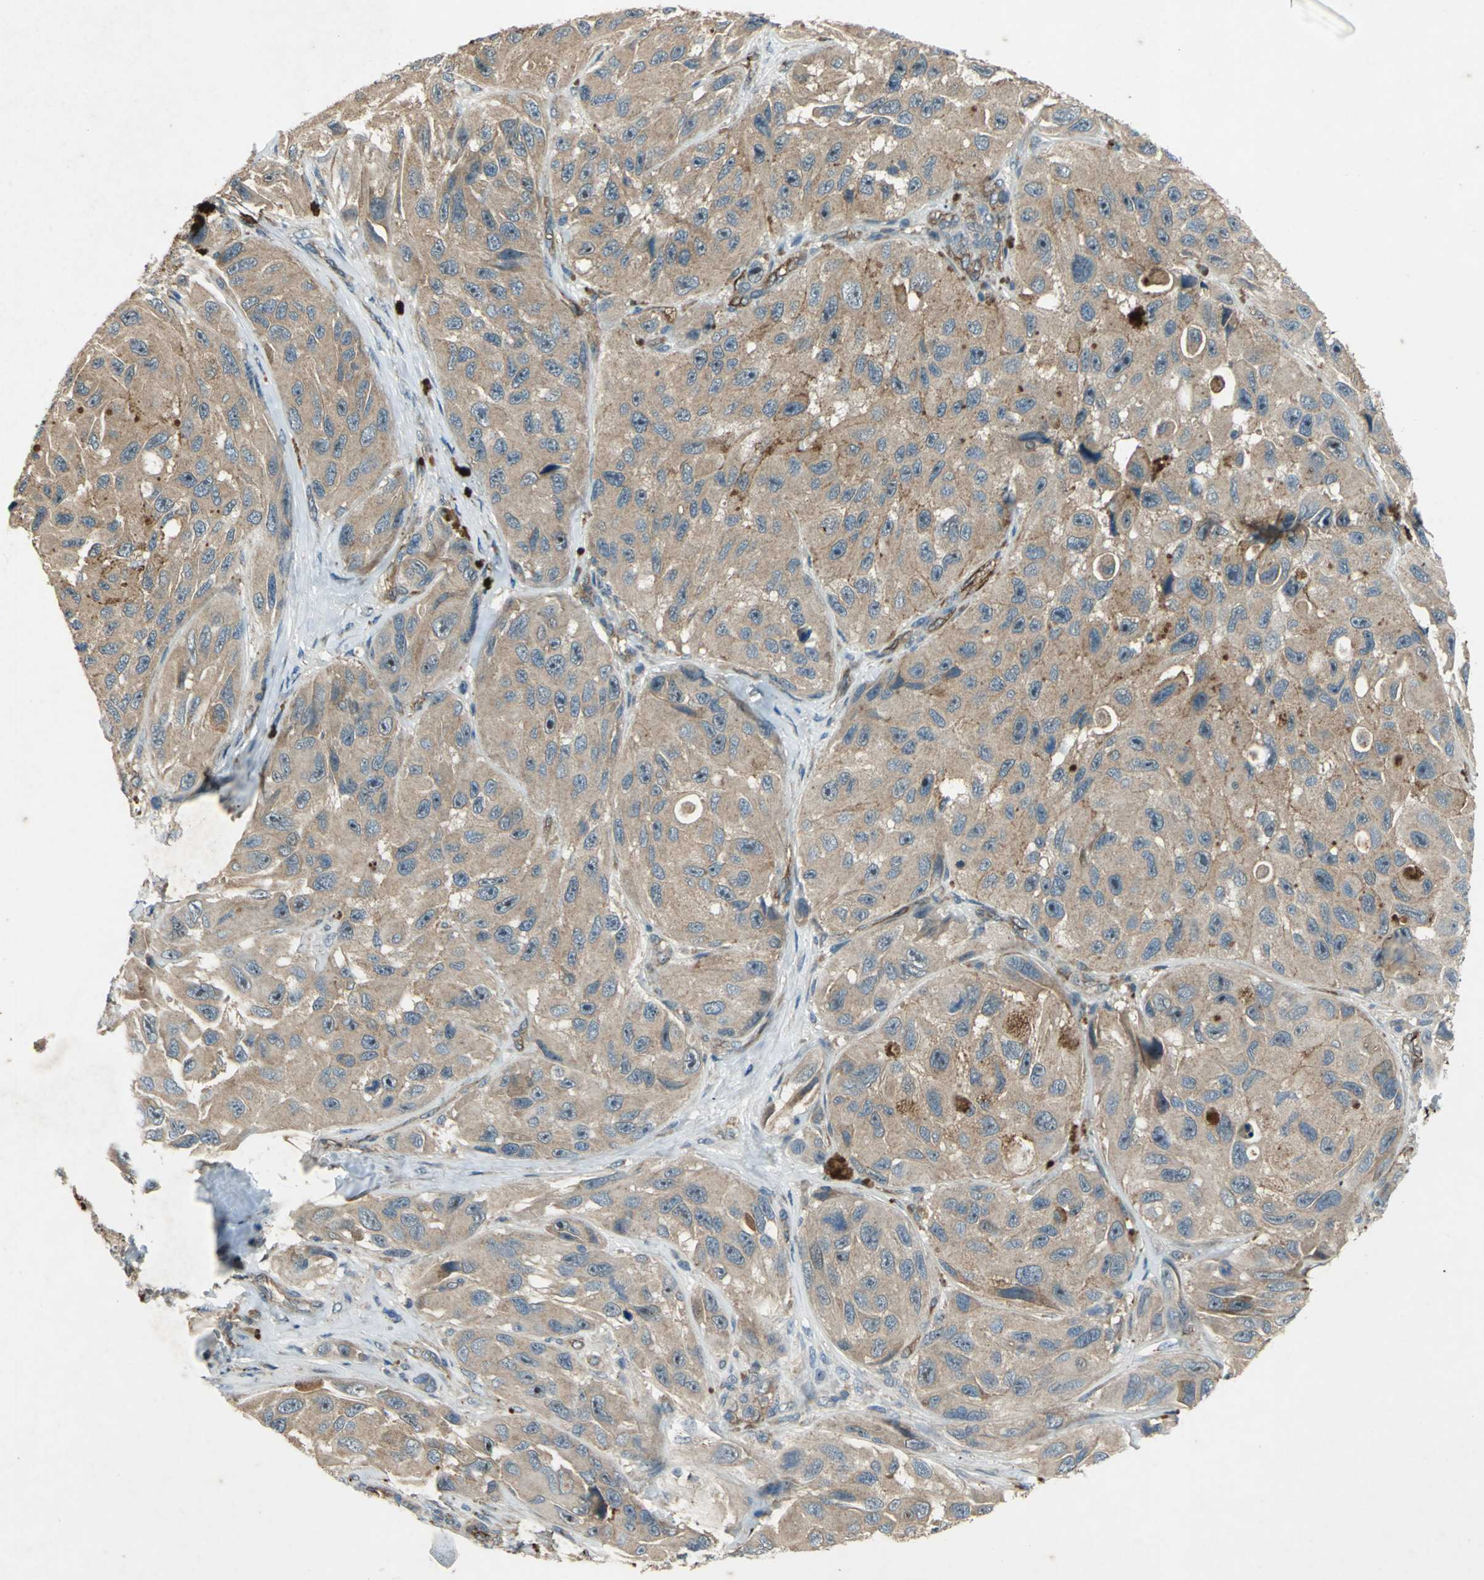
{"staining": {"intensity": "weak", "quantity": ">75%", "location": "cytoplasmic/membranous"}, "tissue": "melanoma", "cell_type": "Tumor cells", "image_type": "cancer", "snomed": [{"axis": "morphology", "description": "Malignant melanoma, NOS"}, {"axis": "topography", "description": "Skin"}], "caption": "The histopathology image demonstrates a brown stain indicating the presence of a protein in the cytoplasmic/membranous of tumor cells in malignant melanoma.", "gene": "EMCN", "patient": {"sex": "female", "age": 73}}